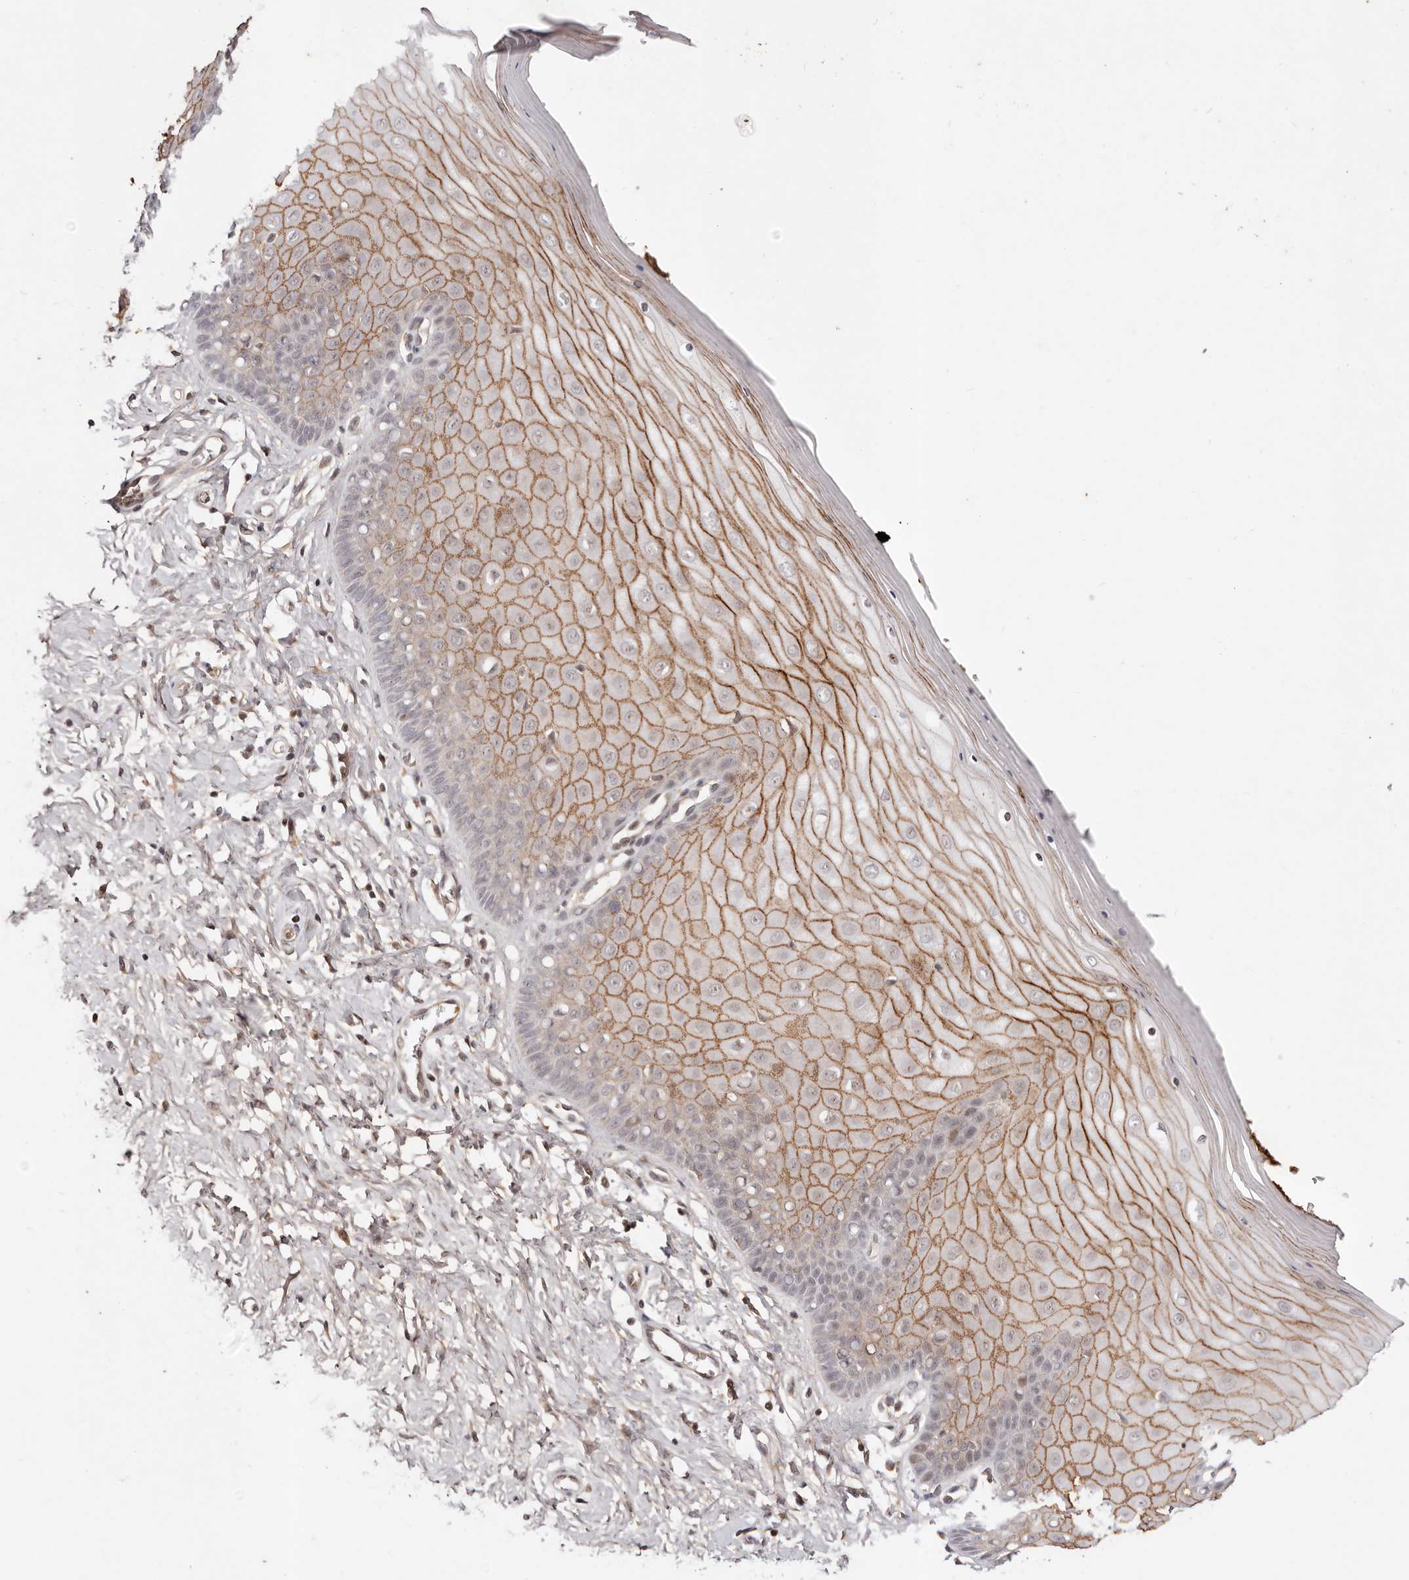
{"staining": {"intensity": "moderate", "quantity": "<25%", "location": "nuclear"}, "tissue": "cervix", "cell_type": "Glandular cells", "image_type": "normal", "snomed": [{"axis": "morphology", "description": "Normal tissue, NOS"}, {"axis": "topography", "description": "Cervix"}], "caption": "A brown stain shows moderate nuclear positivity of a protein in glandular cells of unremarkable cervix. The protein is shown in brown color, while the nuclei are stained blue.", "gene": "WRN", "patient": {"sex": "female", "age": 55}}